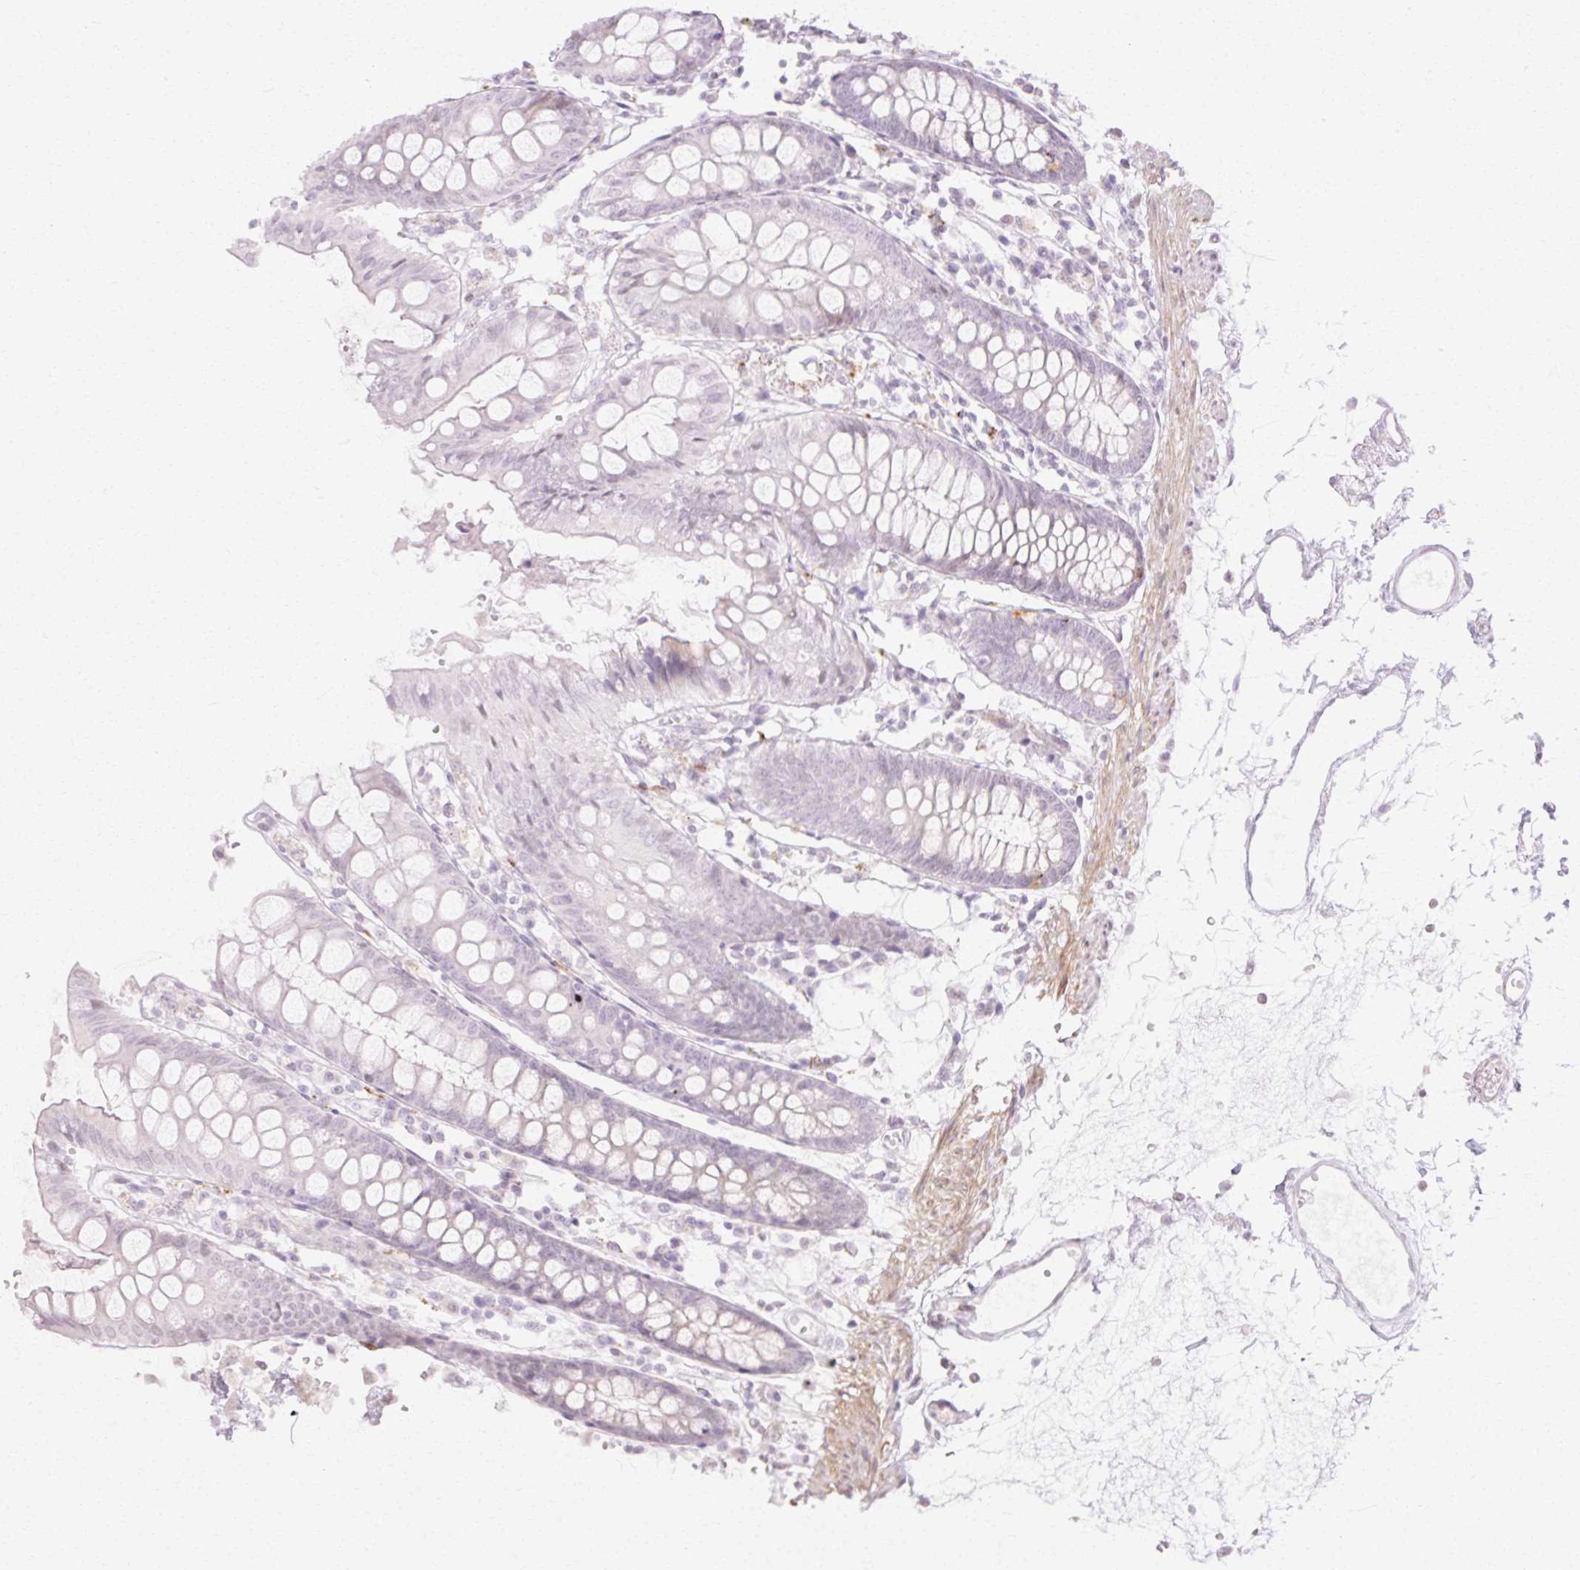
{"staining": {"intensity": "negative", "quantity": "none", "location": "none"}, "tissue": "colon", "cell_type": "Endothelial cells", "image_type": "normal", "snomed": [{"axis": "morphology", "description": "Normal tissue, NOS"}, {"axis": "topography", "description": "Colon"}], "caption": "The micrograph reveals no staining of endothelial cells in unremarkable colon. (Brightfield microscopy of DAB immunohistochemistry (IHC) at high magnification).", "gene": "C3orf49", "patient": {"sex": "female", "age": 84}}